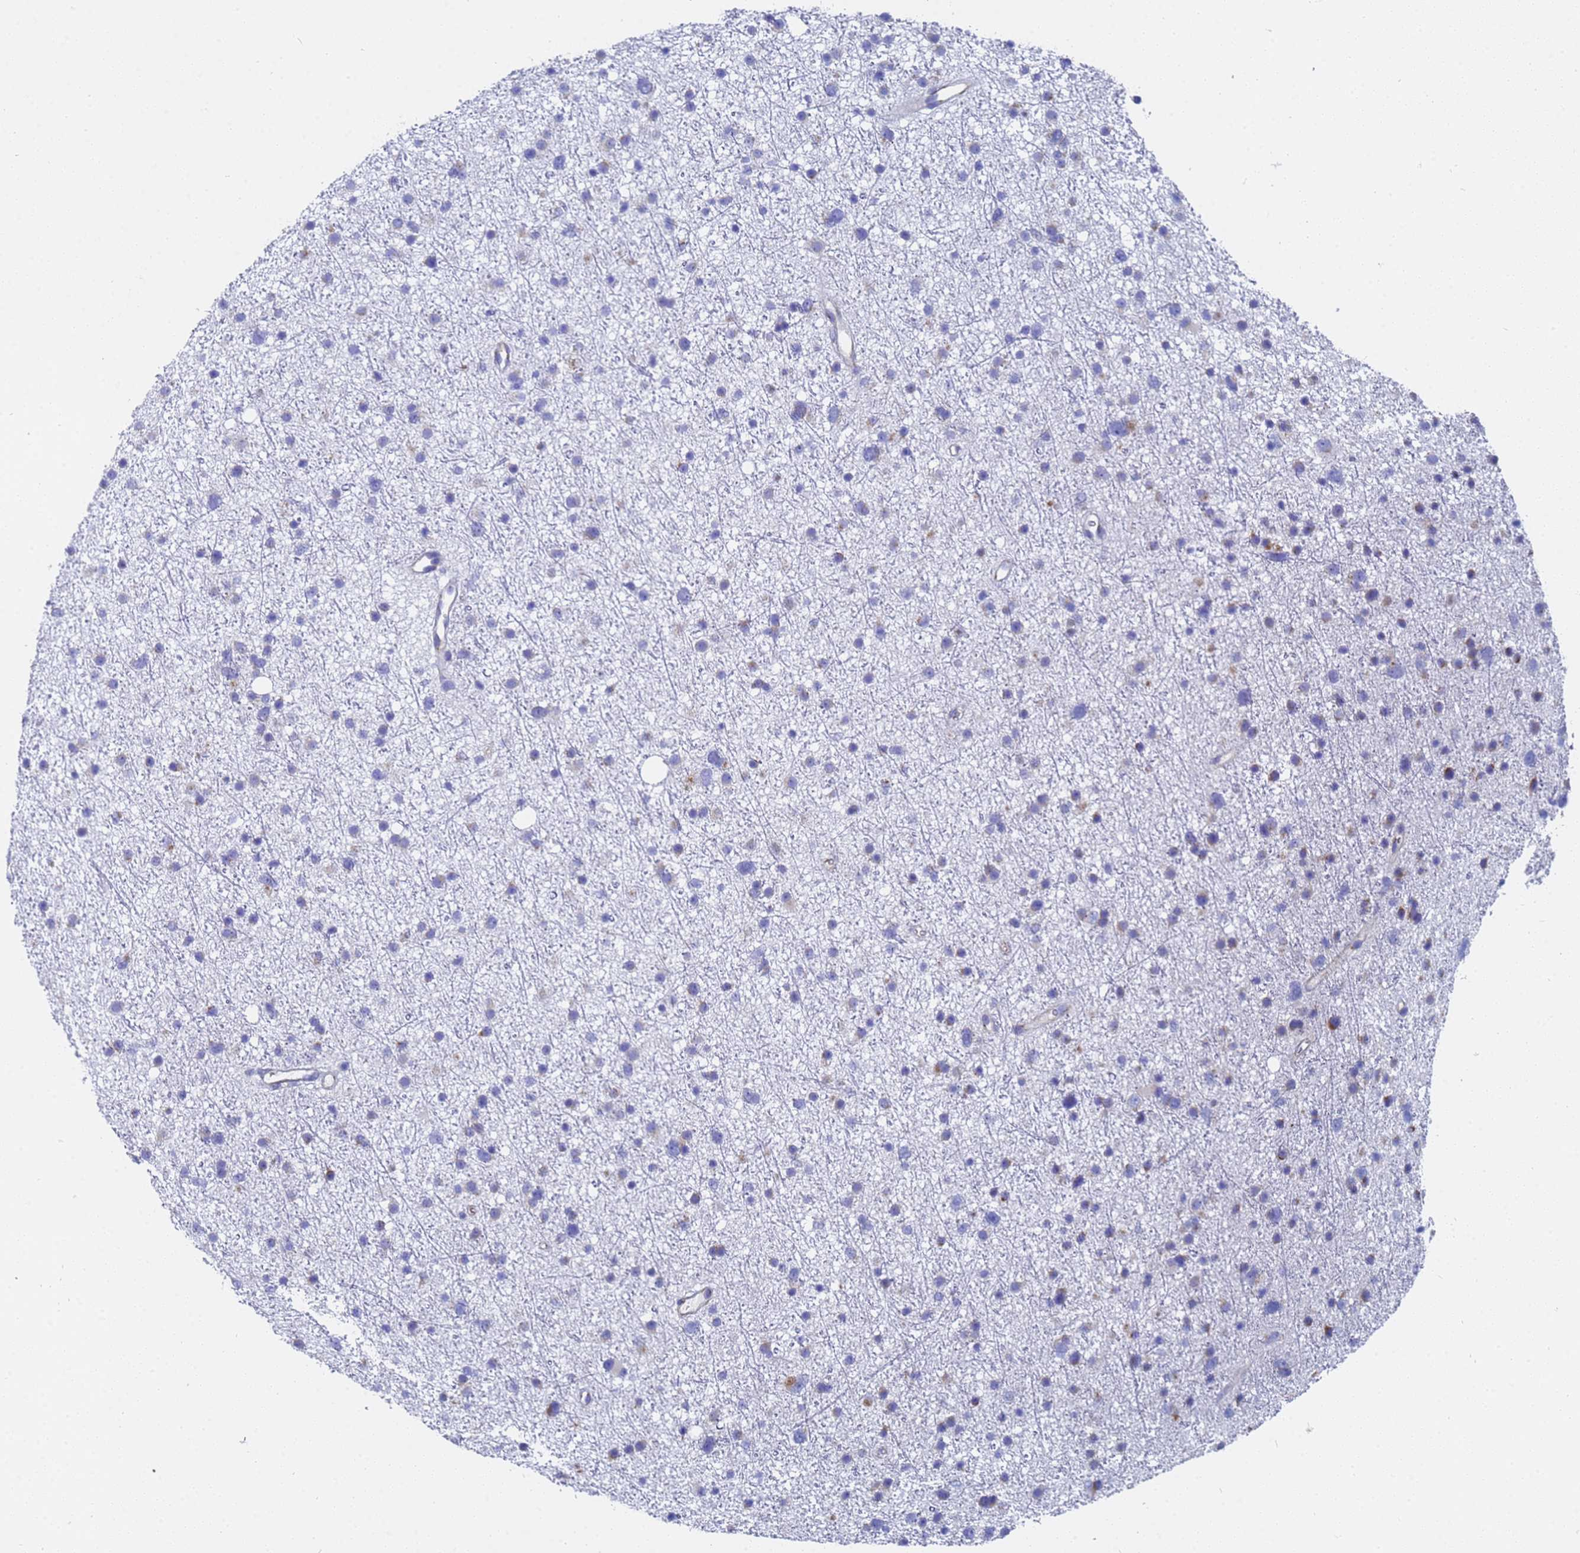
{"staining": {"intensity": "negative", "quantity": "none", "location": "none"}, "tissue": "glioma", "cell_type": "Tumor cells", "image_type": "cancer", "snomed": [{"axis": "morphology", "description": "Glioma, malignant, Low grade"}, {"axis": "topography", "description": "Cerebral cortex"}], "caption": "High magnification brightfield microscopy of malignant glioma (low-grade) stained with DAB (brown) and counterstained with hematoxylin (blue): tumor cells show no significant staining. Nuclei are stained in blue.", "gene": "TM4SF4", "patient": {"sex": "female", "age": 39}}